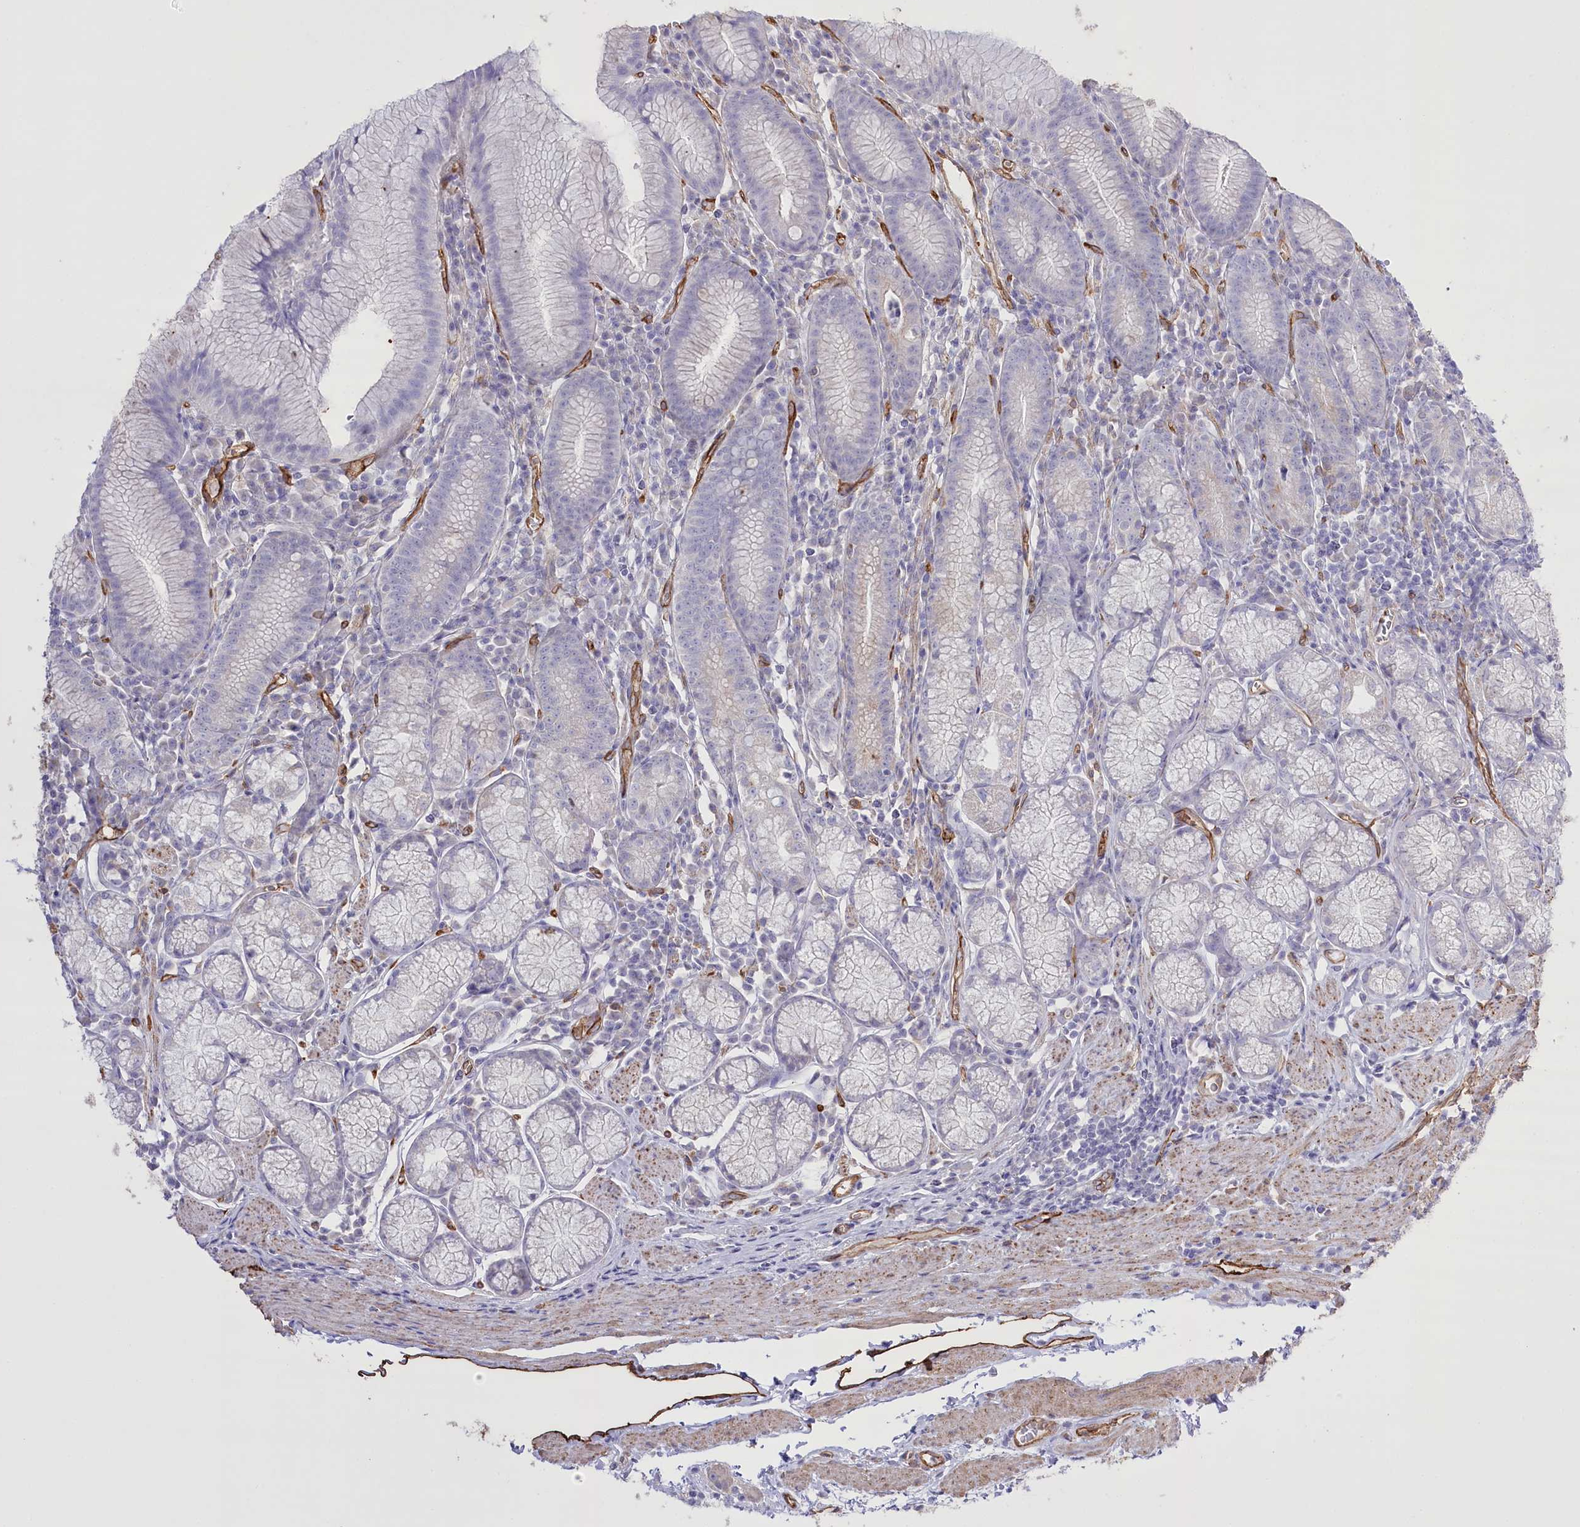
{"staining": {"intensity": "weak", "quantity": "<25%", "location": "cytoplasmic/membranous"}, "tissue": "stomach", "cell_type": "Glandular cells", "image_type": "normal", "snomed": [{"axis": "morphology", "description": "Normal tissue, NOS"}, {"axis": "topography", "description": "Stomach"}], "caption": "The IHC photomicrograph has no significant expression in glandular cells of stomach. The staining is performed using DAB (3,3'-diaminobenzidine) brown chromogen with nuclei counter-stained in using hematoxylin.", "gene": "SLC39A10", "patient": {"sex": "male", "age": 55}}